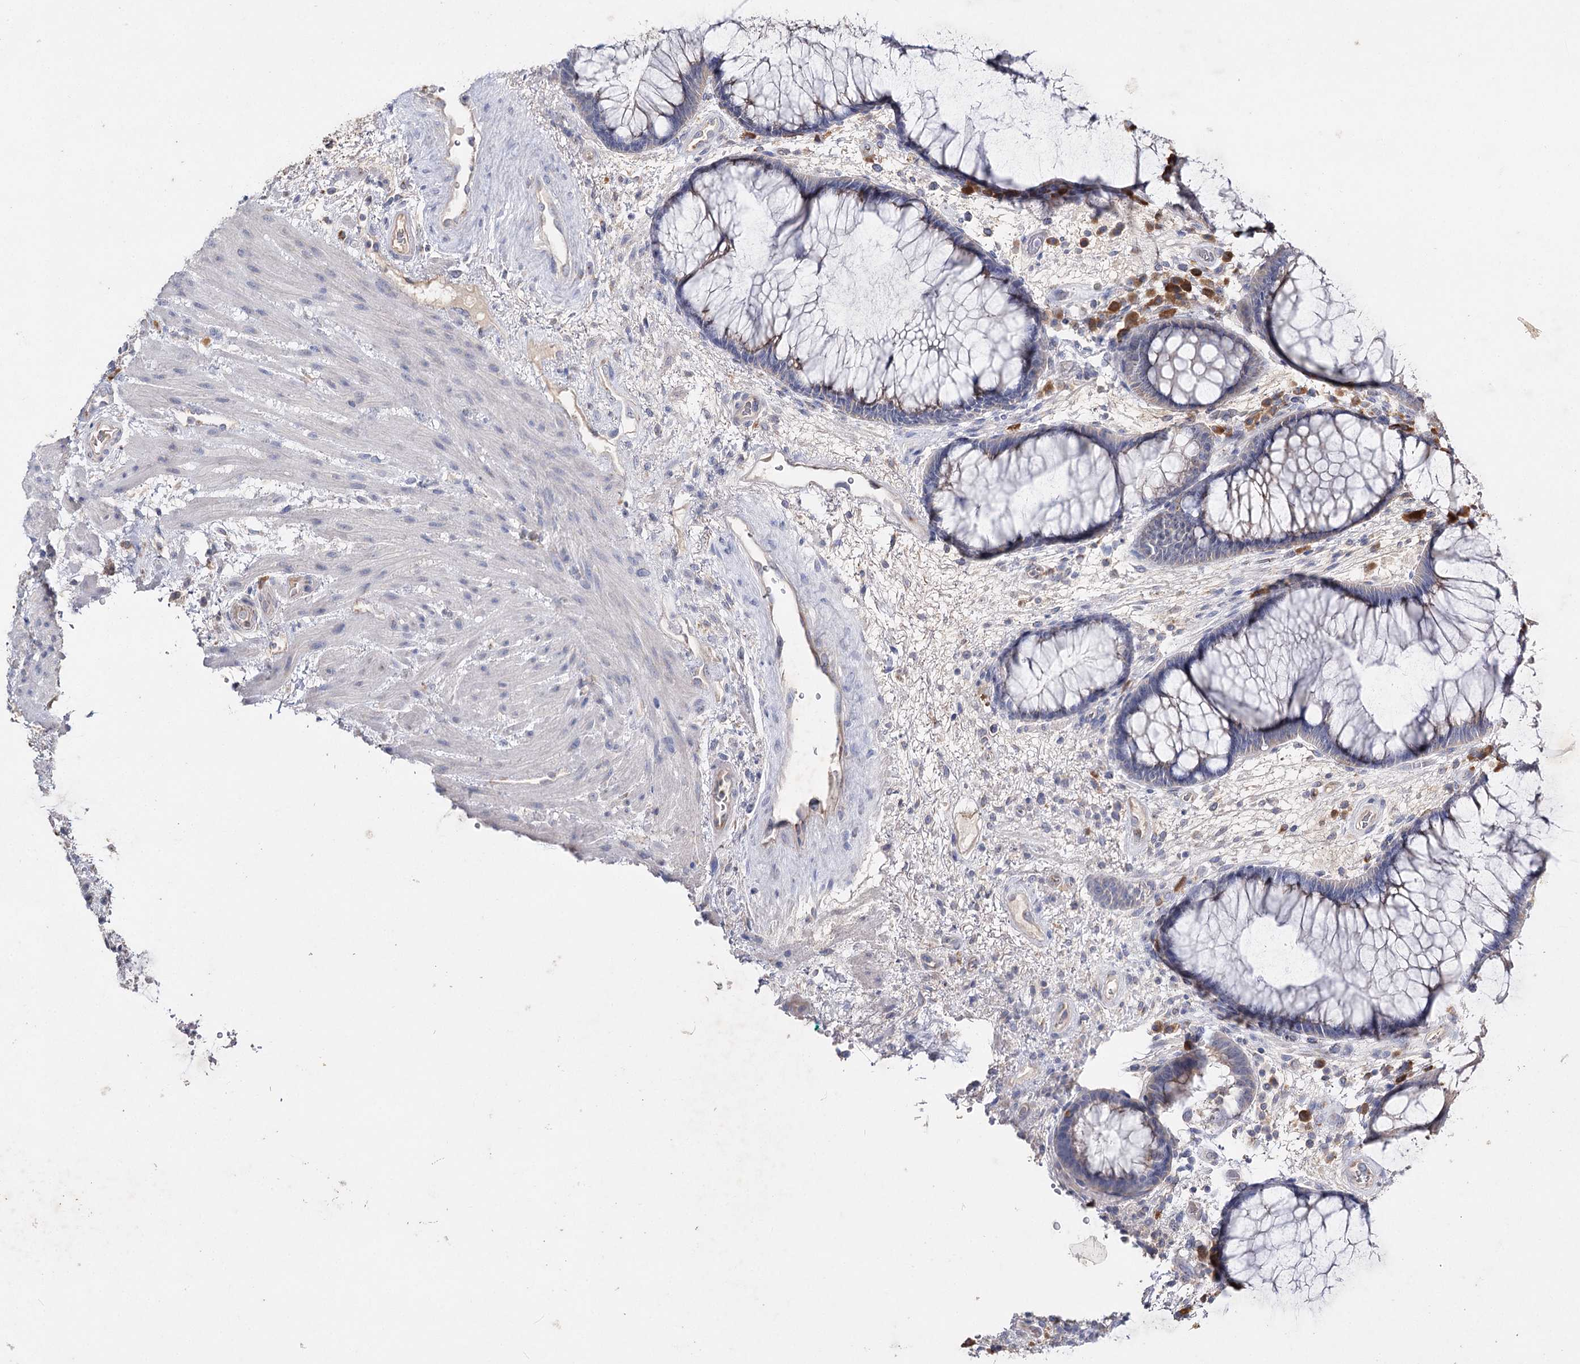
{"staining": {"intensity": "weak", "quantity": "25%-75%", "location": "cytoplasmic/membranous"}, "tissue": "rectum", "cell_type": "Glandular cells", "image_type": "normal", "snomed": [{"axis": "morphology", "description": "Normal tissue, NOS"}, {"axis": "topography", "description": "Rectum"}], "caption": "Immunohistochemical staining of normal human rectum displays 25%-75% levels of weak cytoplasmic/membranous protein staining in approximately 25%-75% of glandular cells. (Stains: DAB in brown, nuclei in blue, Microscopy: brightfield microscopy at high magnification).", "gene": "IL1RAP", "patient": {"sex": "male", "age": 51}}